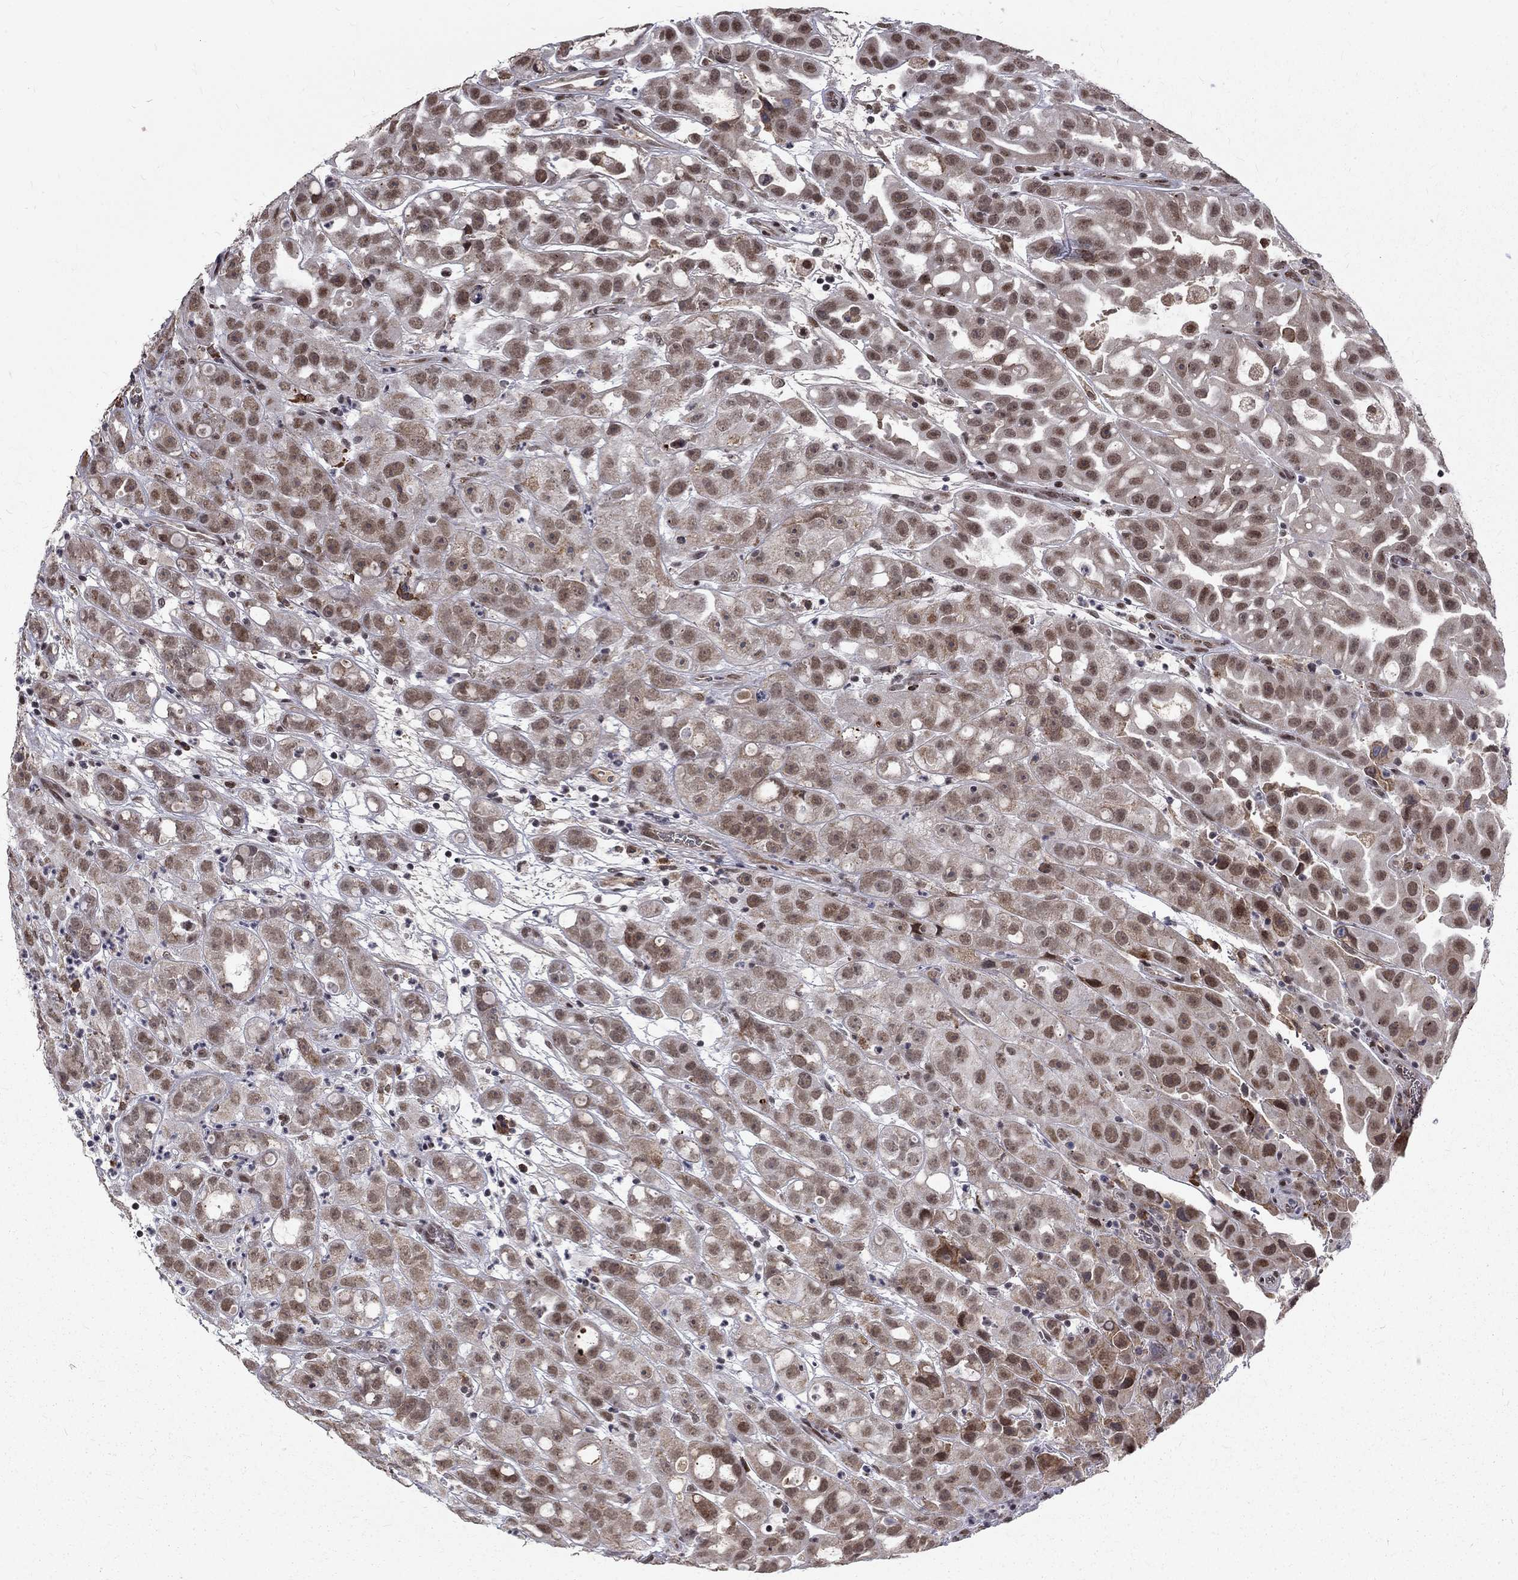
{"staining": {"intensity": "moderate", "quantity": "25%-75%", "location": "cytoplasmic/membranous,nuclear"}, "tissue": "urothelial cancer", "cell_type": "Tumor cells", "image_type": "cancer", "snomed": [{"axis": "morphology", "description": "Urothelial carcinoma, High grade"}, {"axis": "topography", "description": "Urinary bladder"}], "caption": "The histopathology image exhibits immunohistochemical staining of high-grade urothelial carcinoma. There is moderate cytoplasmic/membranous and nuclear staining is present in about 25%-75% of tumor cells.", "gene": "TCEAL1", "patient": {"sex": "female", "age": 41}}